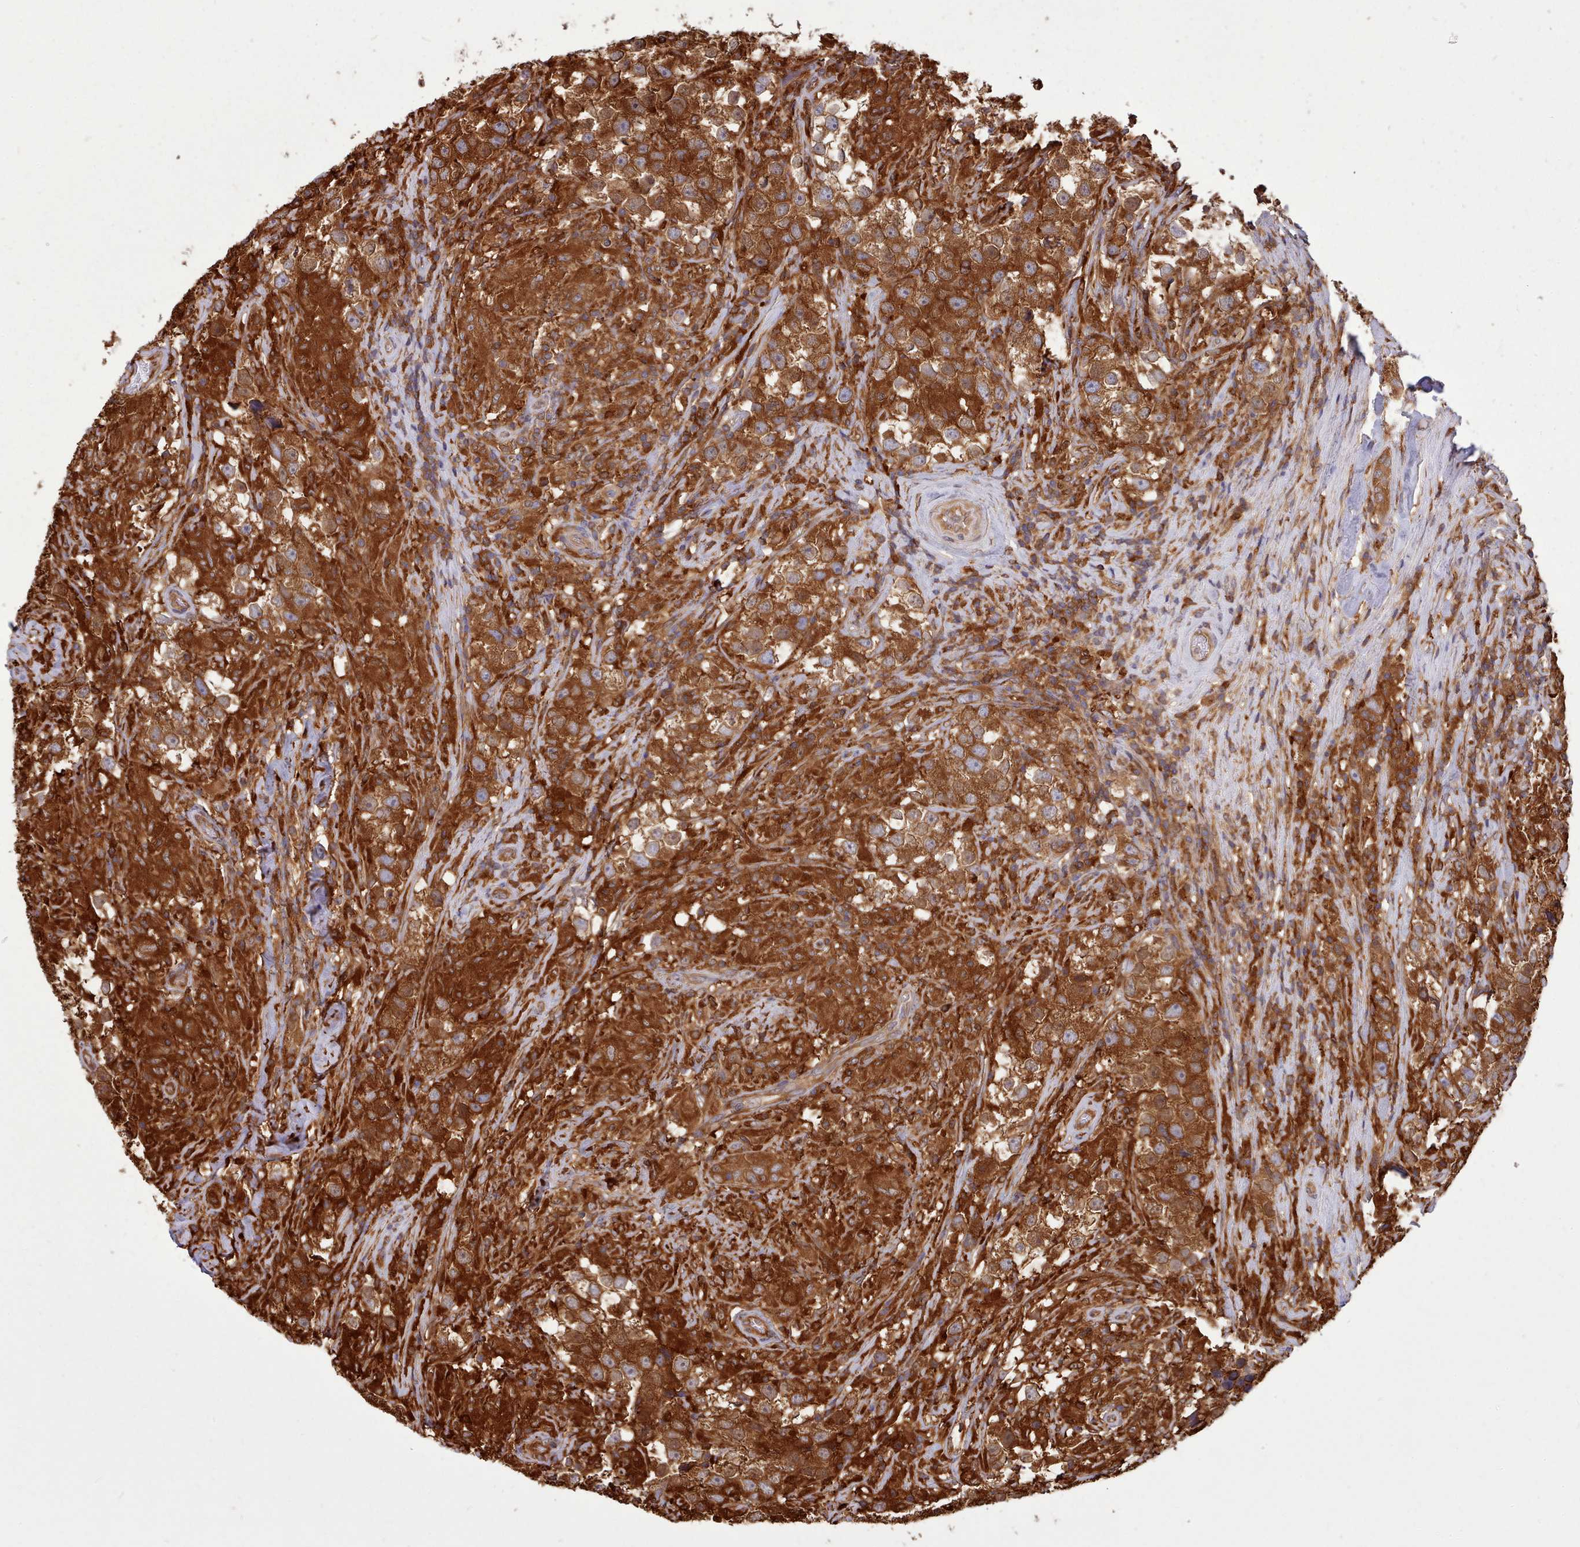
{"staining": {"intensity": "strong", "quantity": ">75%", "location": "cytoplasmic/membranous"}, "tissue": "testis cancer", "cell_type": "Tumor cells", "image_type": "cancer", "snomed": [{"axis": "morphology", "description": "Seminoma, NOS"}, {"axis": "topography", "description": "Testis"}], "caption": "Immunohistochemistry of human testis cancer (seminoma) demonstrates high levels of strong cytoplasmic/membranous expression in approximately >75% of tumor cells.", "gene": "SLC4A9", "patient": {"sex": "male", "age": 46}}